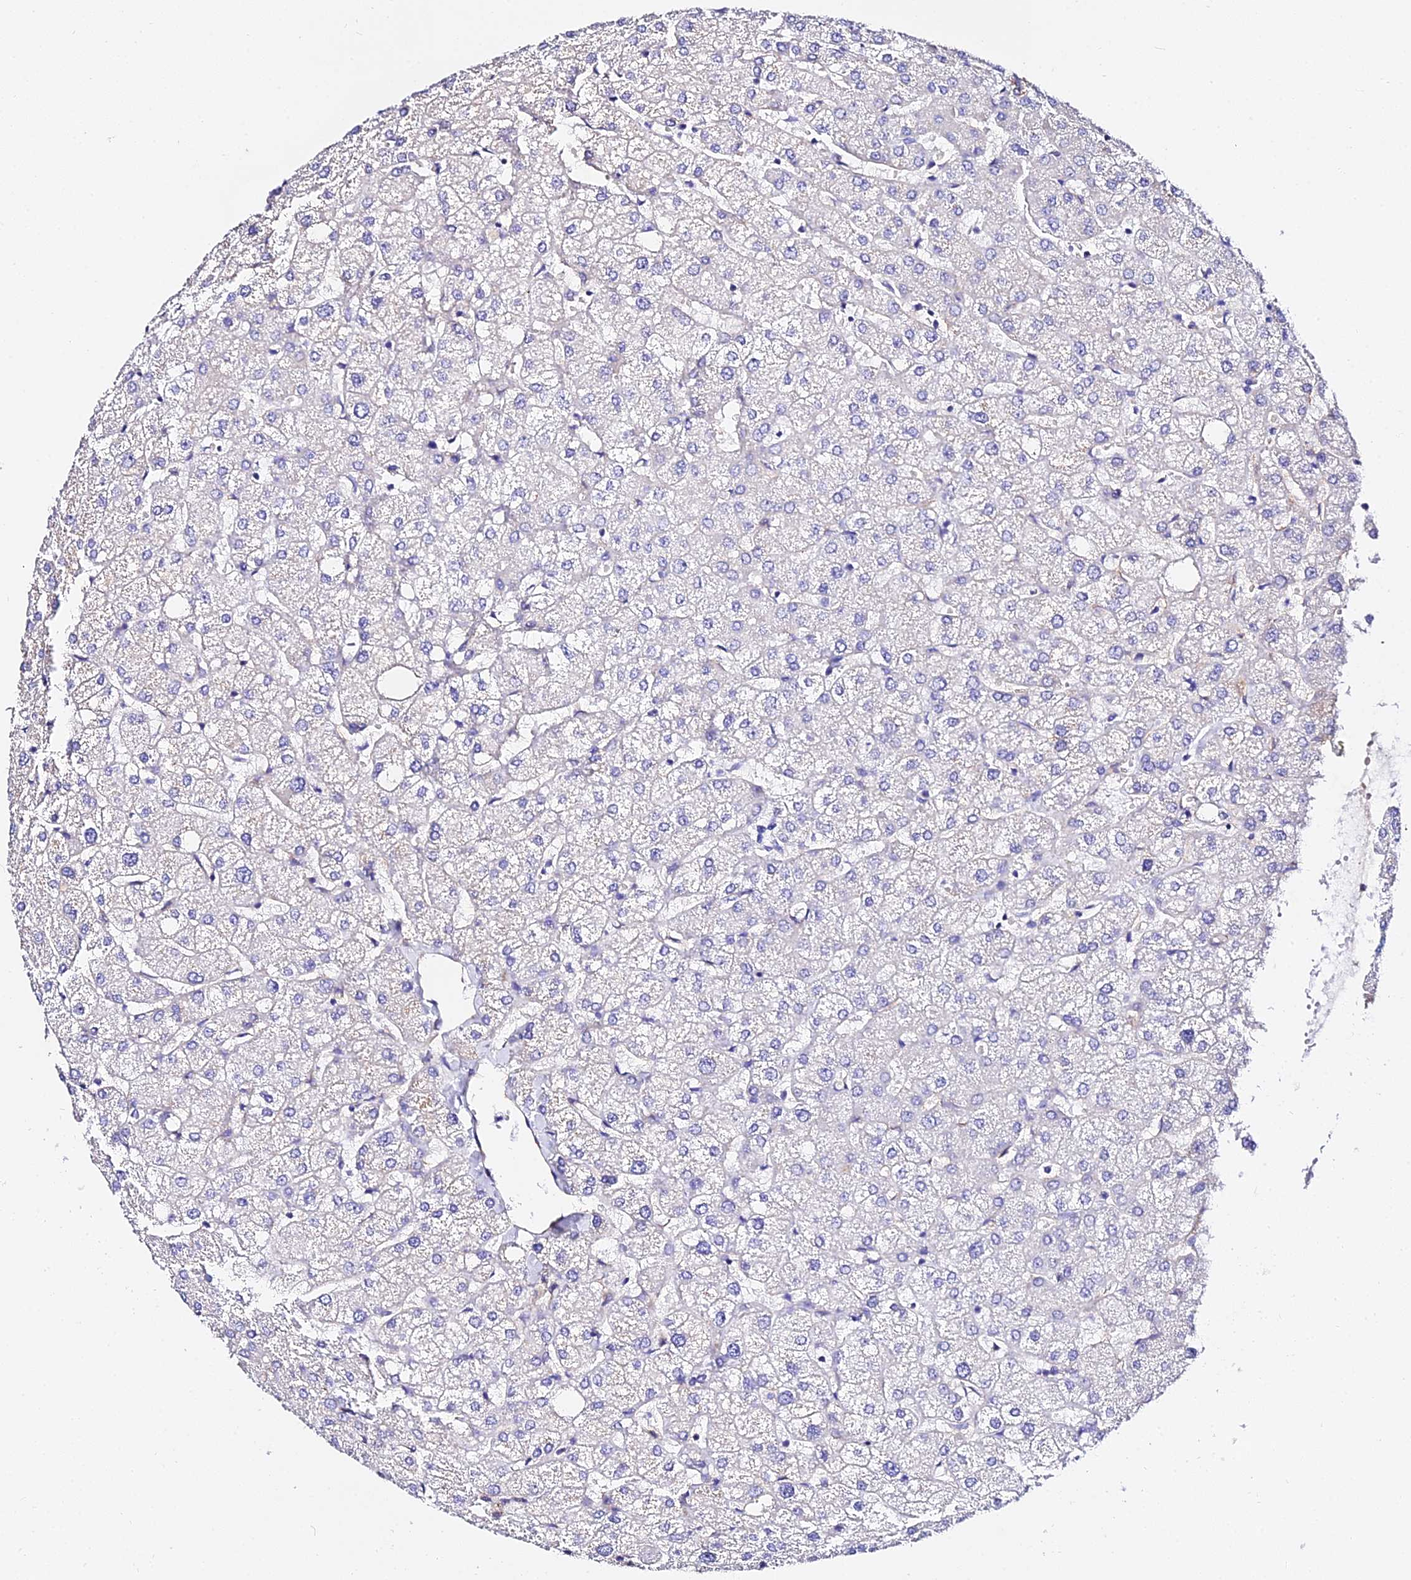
{"staining": {"intensity": "negative", "quantity": "none", "location": "none"}, "tissue": "liver", "cell_type": "Cholangiocytes", "image_type": "normal", "snomed": [{"axis": "morphology", "description": "Normal tissue, NOS"}, {"axis": "topography", "description": "Liver"}], "caption": "This is a image of immunohistochemistry (IHC) staining of unremarkable liver, which shows no expression in cholangiocytes.", "gene": "DAW1", "patient": {"sex": "female", "age": 54}}